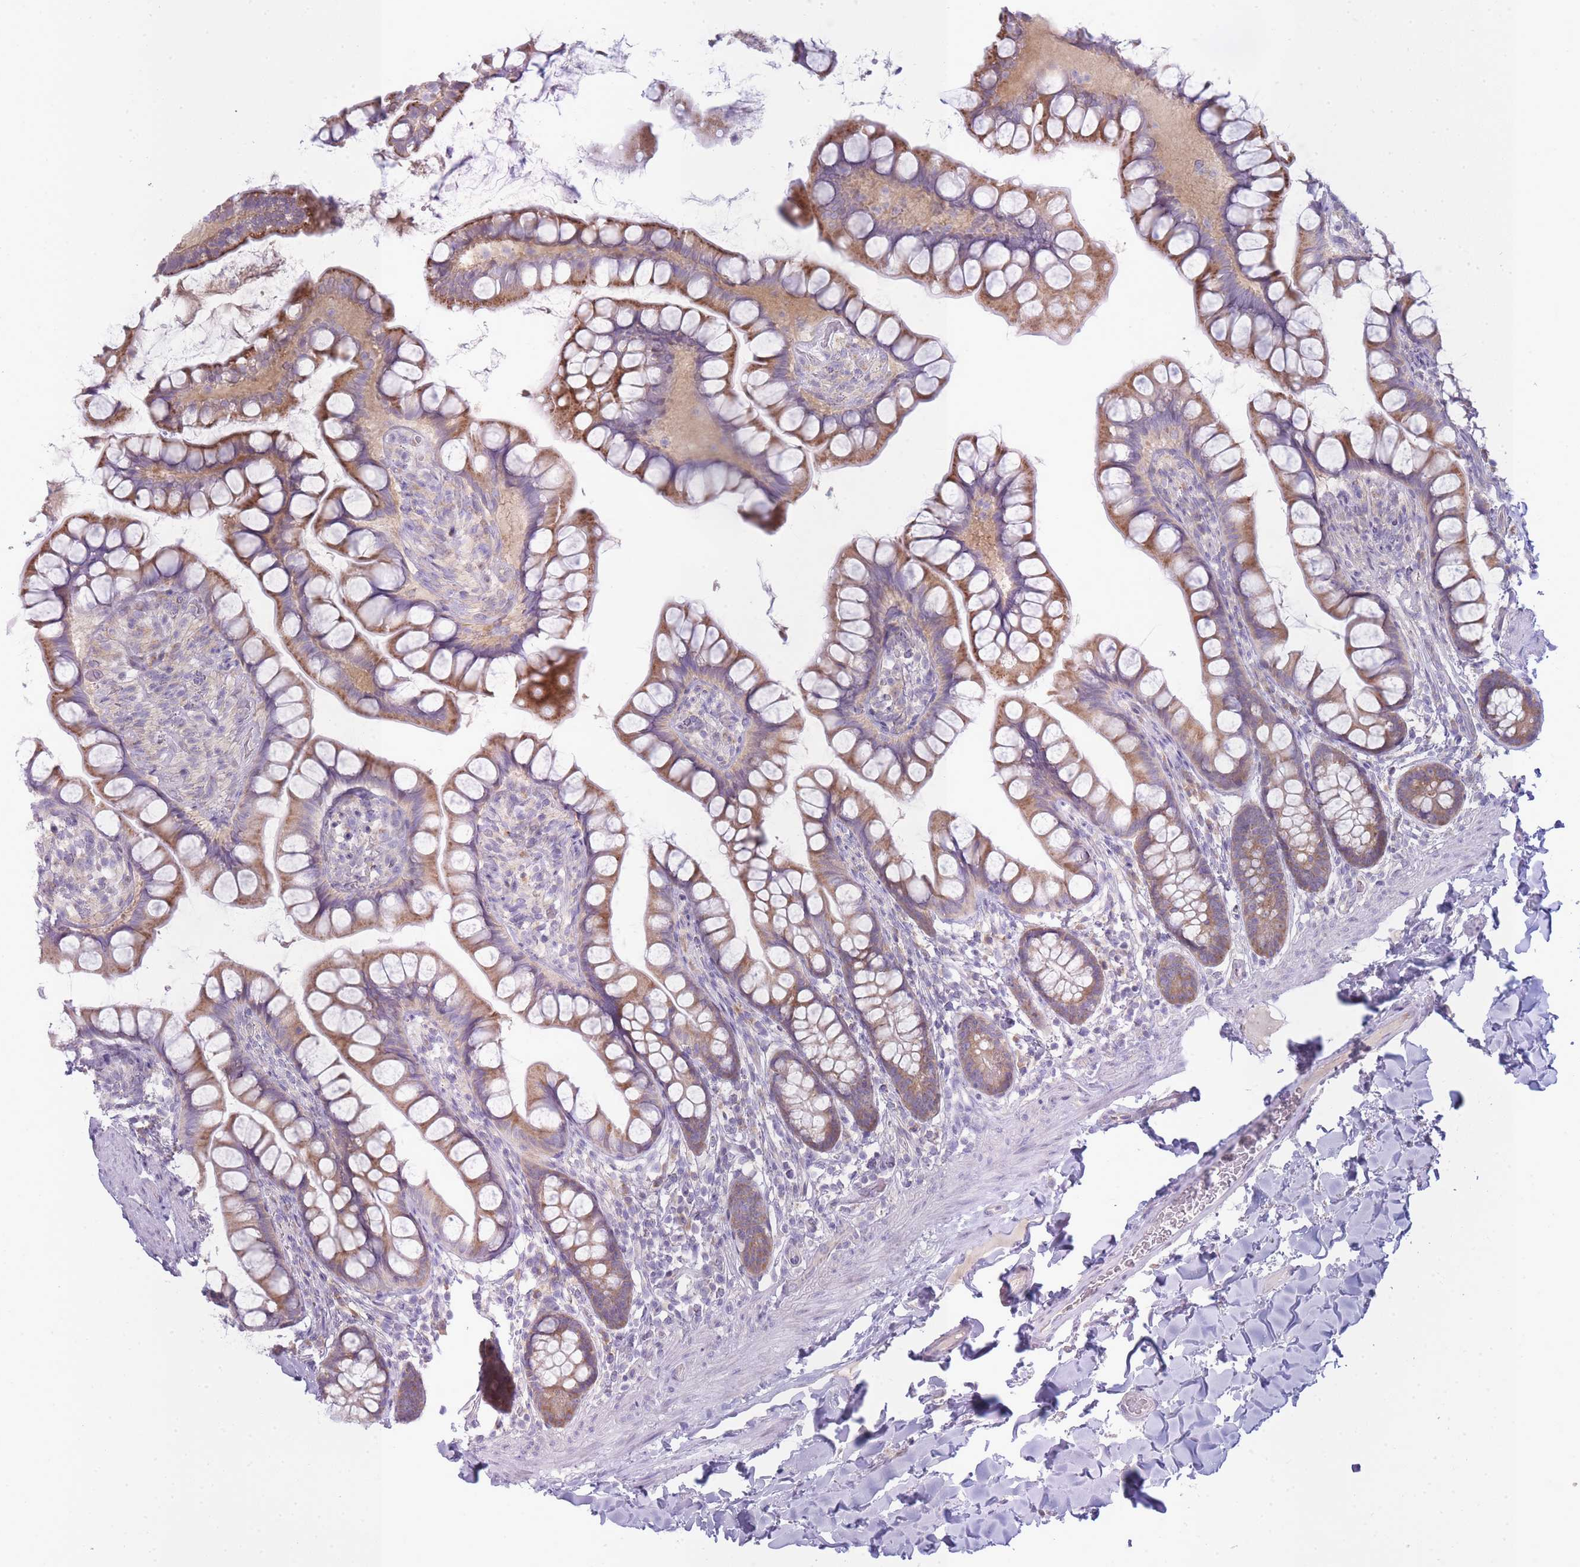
{"staining": {"intensity": "moderate", "quantity": ">75%", "location": "cytoplasmic/membranous"}, "tissue": "small intestine", "cell_type": "Glandular cells", "image_type": "normal", "snomed": [{"axis": "morphology", "description": "Normal tissue, NOS"}, {"axis": "topography", "description": "Small intestine"}], "caption": "The immunohistochemical stain shows moderate cytoplasmic/membranous expression in glandular cells of normal small intestine. The staining is performed using DAB brown chromogen to label protein expression. The nuclei are counter-stained blue using hematoxylin.", "gene": "OR5L1", "patient": {"sex": "male", "age": 70}}